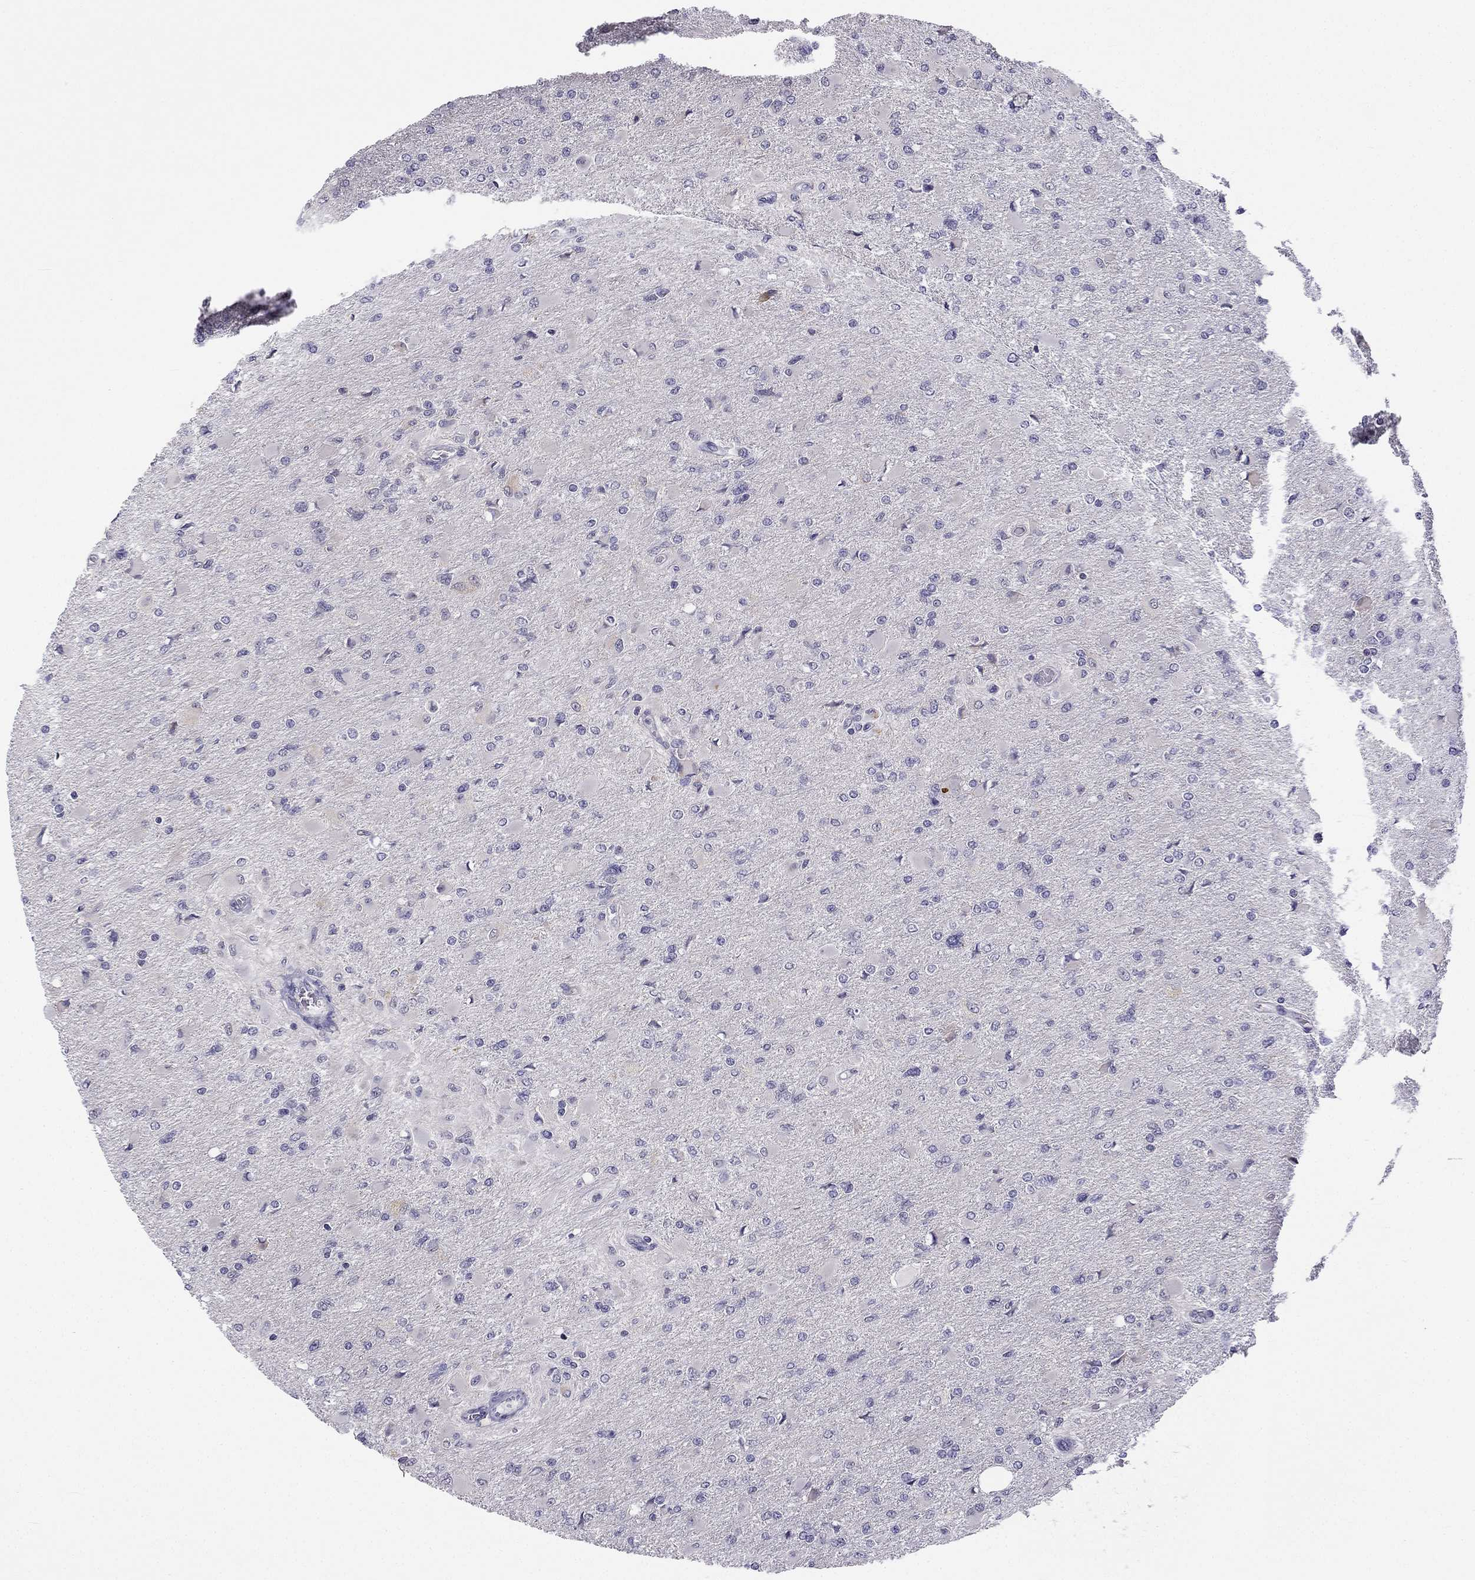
{"staining": {"intensity": "negative", "quantity": "none", "location": "none"}, "tissue": "glioma", "cell_type": "Tumor cells", "image_type": "cancer", "snomed": [{"axis": "morphology", "description": "Glioma, malignant, High grade"}, {"axis": "topography", "description": "Cerebral cortex"}], "caption": "Tumor cells are negative for brown protein staining in high-grade glioma (malignant).", "gene": "C5orf49", "patient": {"sex": "female", "age": 36}}